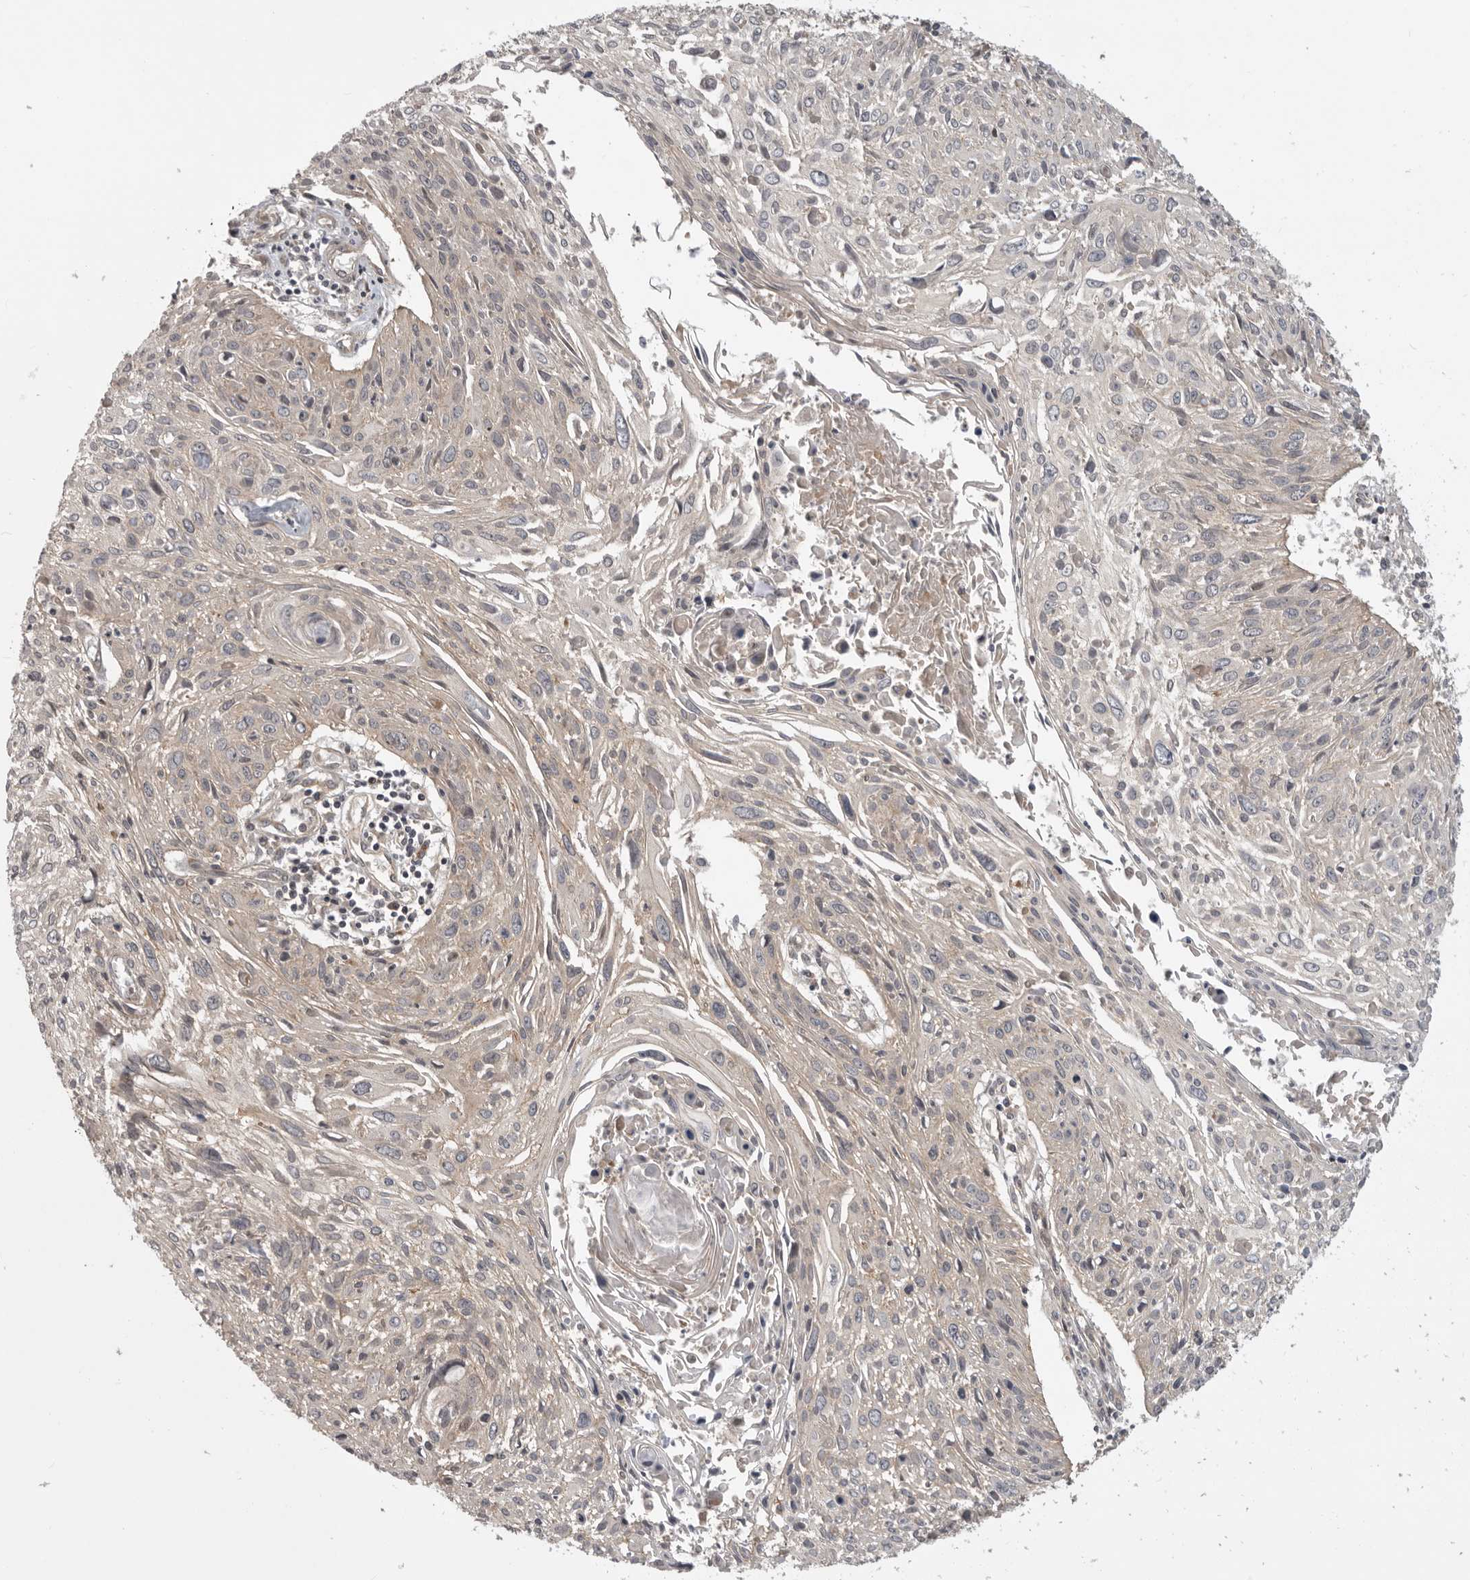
{"staining": {"intensity": "negative", "quantity": "none", "location": "none"}, "tissue": "cervical cancer", "cell_type": "Tumor cells", "image_type": "cancer", "snomed": [{"axis": "morphology", "description": "Squamous cell carcinoma, NOS"}, {"axis": "topography", "description": "Cervix"}], "caption": "The micrograph reveals no staining of tumor cells in squamous cell carcinoma (cervical). (DAB (3,3'-diaminobenzidine) IHC, high magnification).", "gene": "CUEDC1", "patient": {"sex": "female", "age": 51}}